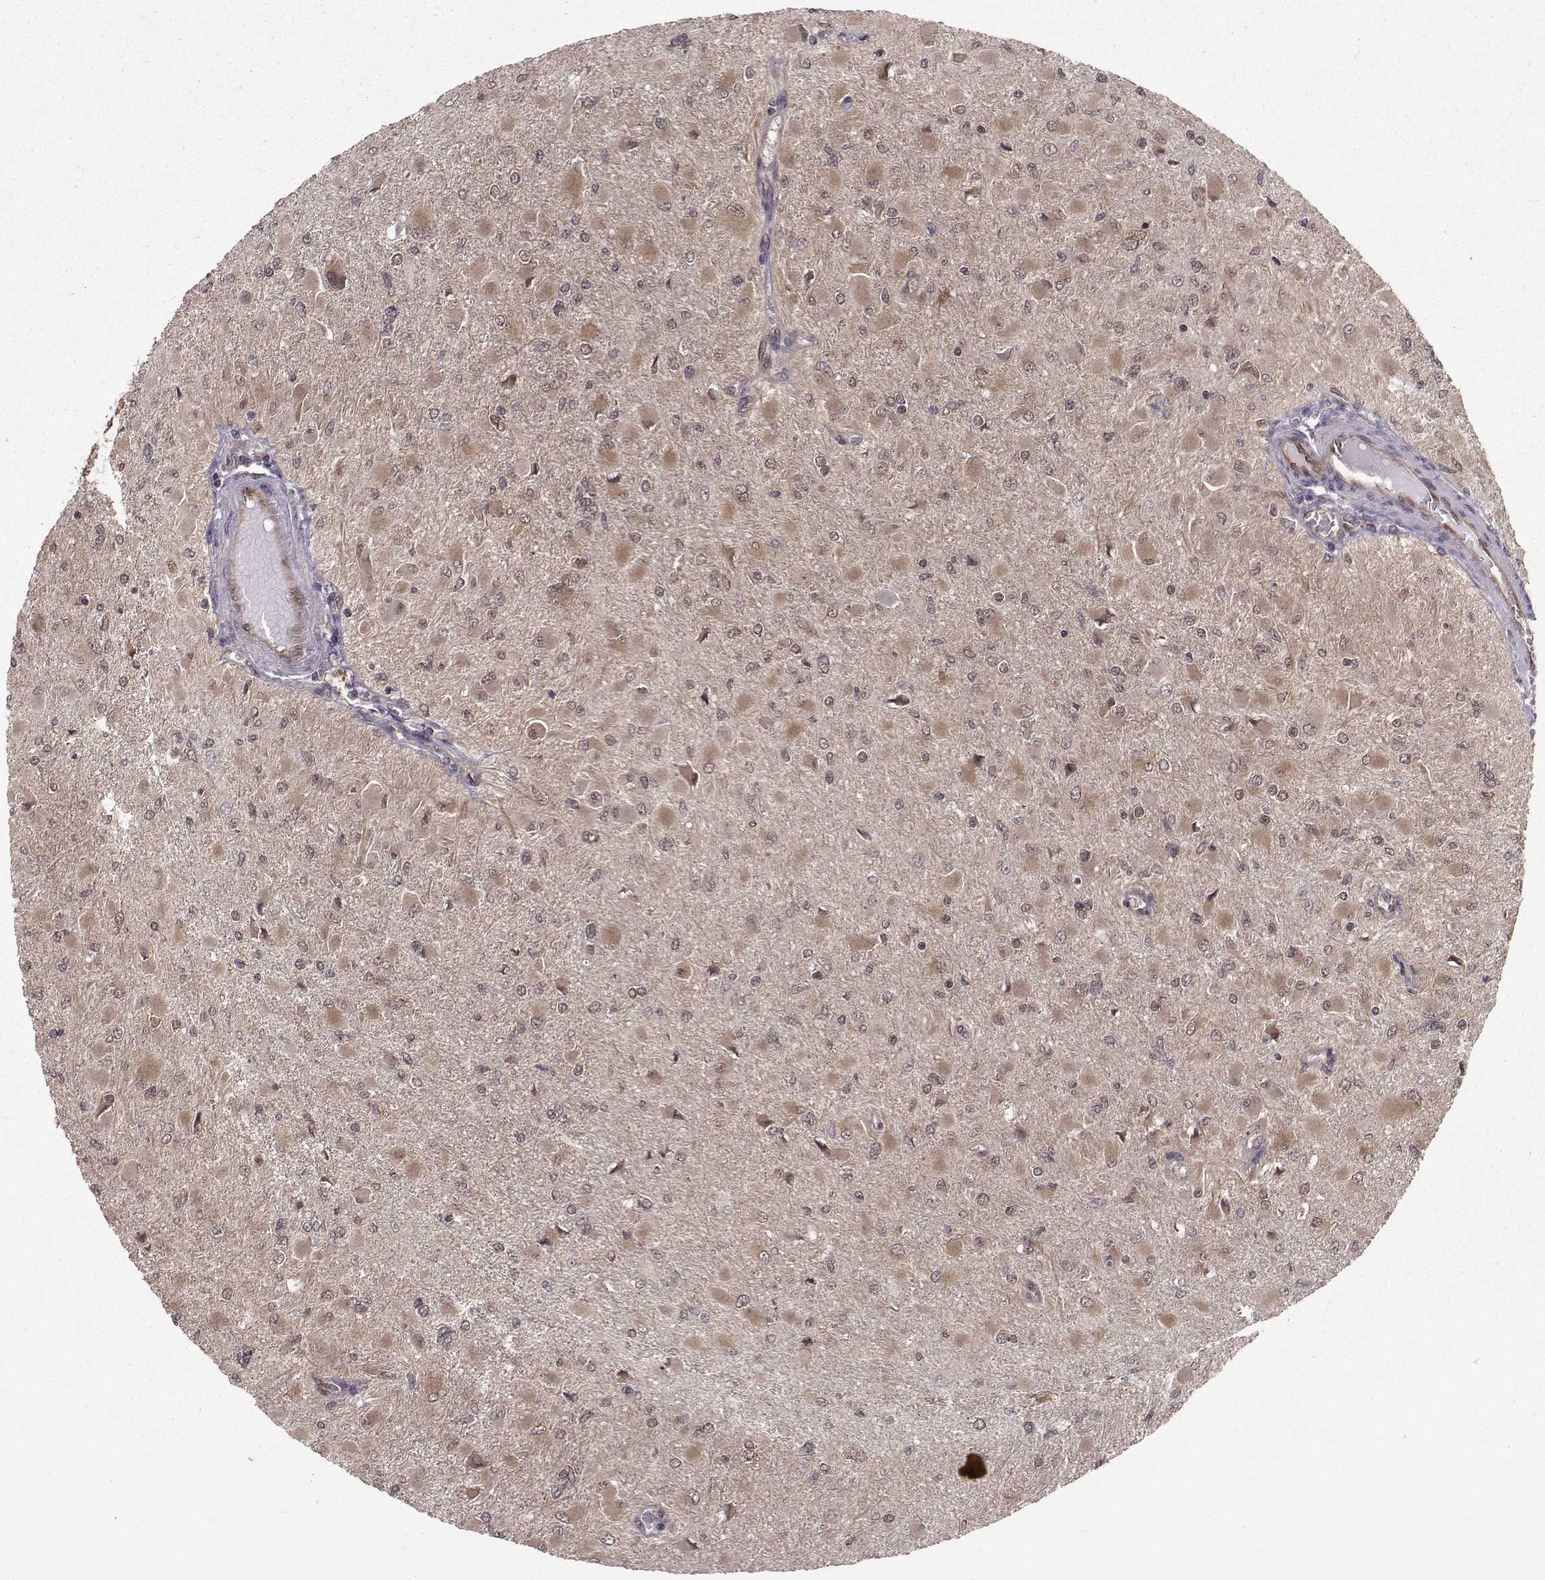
{"staining": {"intensity": "negative", "quantity": "none", "location": "none"}, "tissue": "glioma", "cell_type": "Tumor cells", "image_type": "cancer", "snomed": [{"axis": "morphology", "description": "Glioma, malignant, High grade"}, {"axis": "topography", "description": "Cerebral cortex"}], "caption": "High power microscopy histopathology image of an immunohistochemistry (IHC) image of malignant glioma (high-grade), revealing no significant staining in tumor cells.", "gene": "PPP2R2A", "patient": {"sex": "female", "age": 36}}